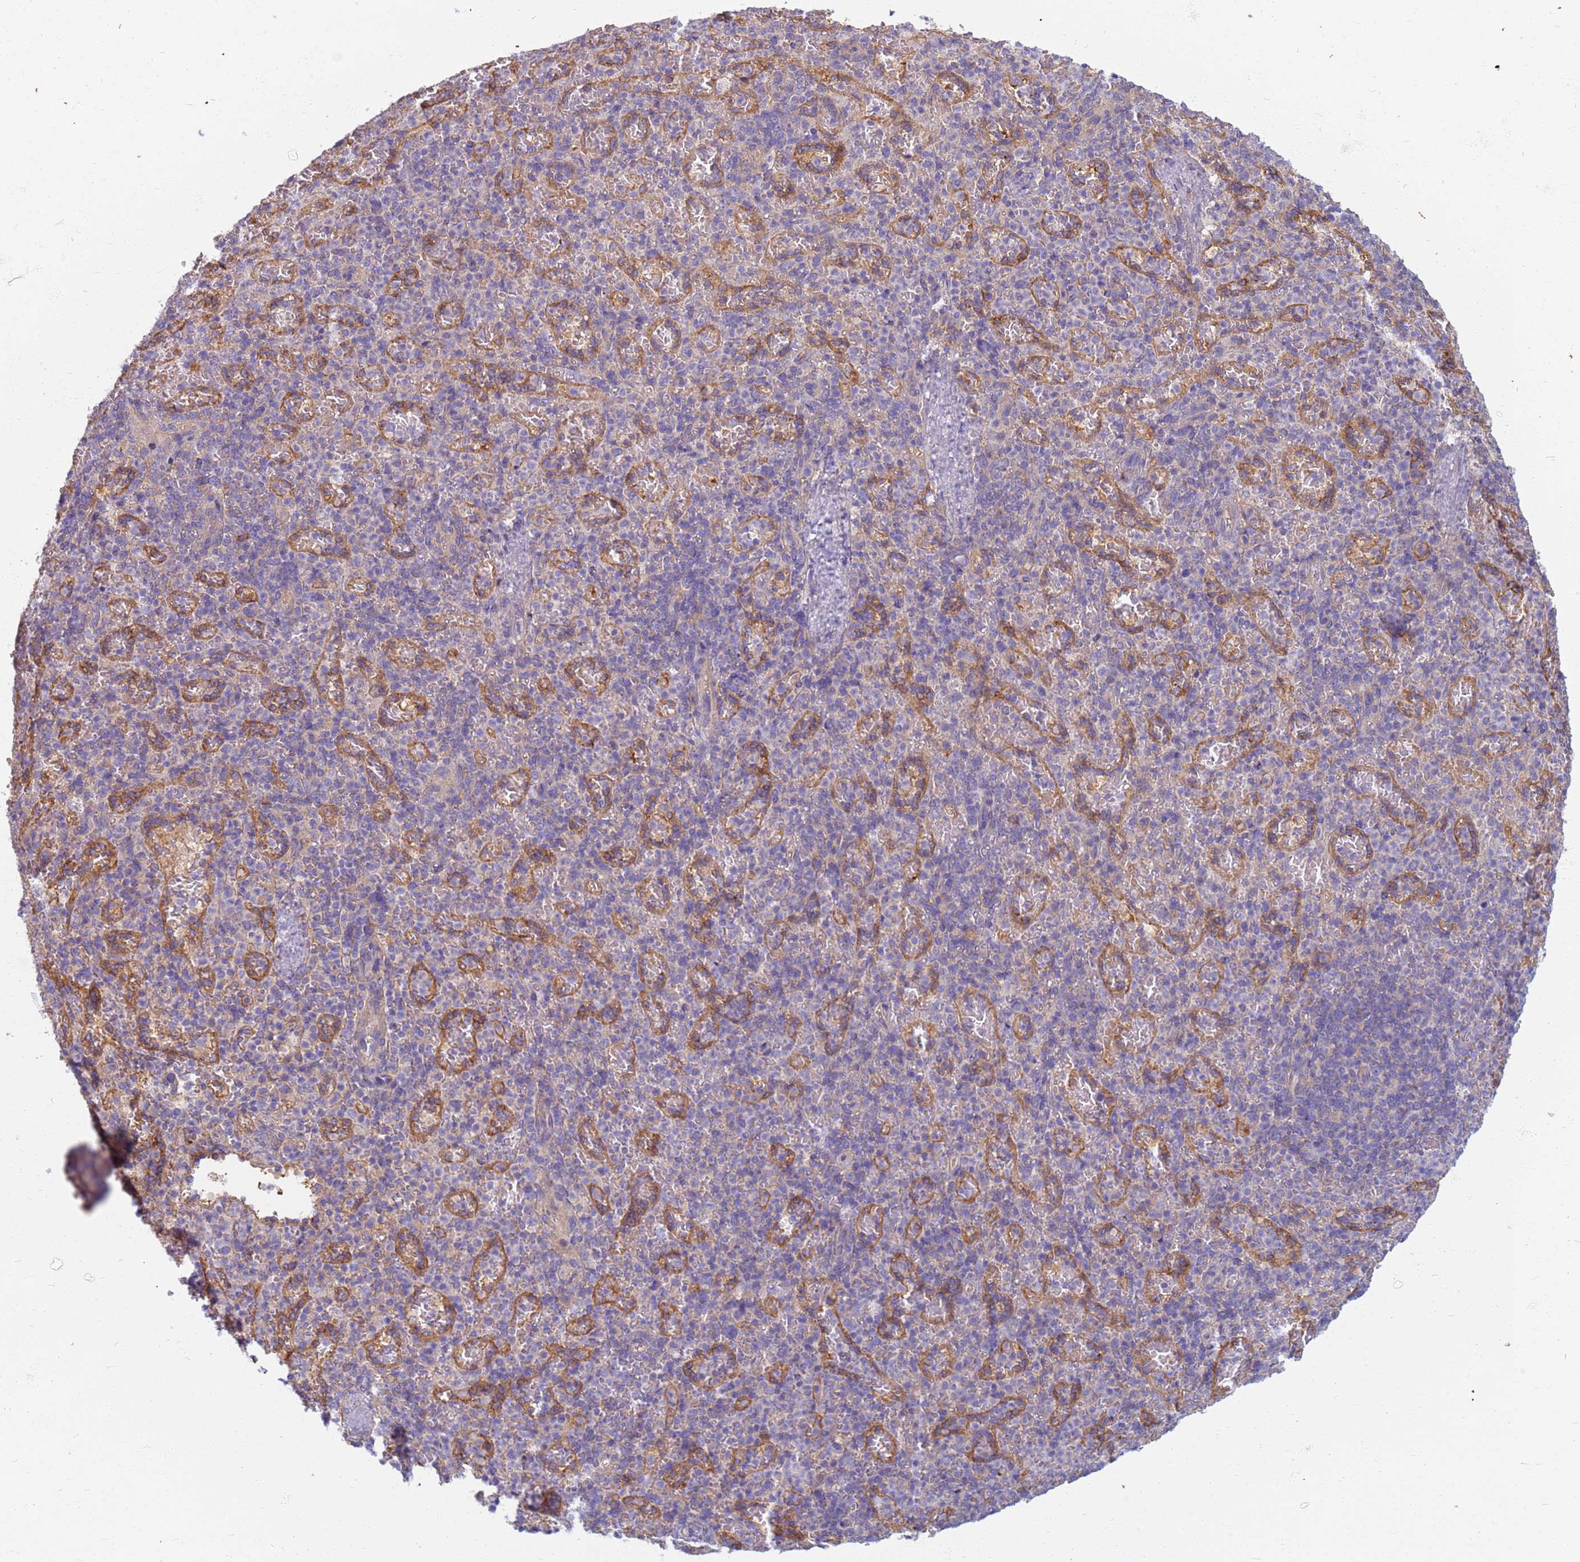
{"staining": {"intensity": "negative", "quantity": "none", "location": "none"}, "tissue": "spleen", "cell_type": "Cells in red pulp", "image_type": "normal", "snomed": [{"axis": "morphology", "description": "Normal tissue, NOS"}, {"axis": "topography", "description": "Spleen"}], "caption": "The IHC image has no significant staining in cells in red pulp of spleen. The staining was performed using DAB to visualize the protein expression in brown, while the nuclei were stained in blue with hematoxylin (Magnification: 20x).", "gene": "EEA1", "patient": {"sex": "female", "age": 74}}